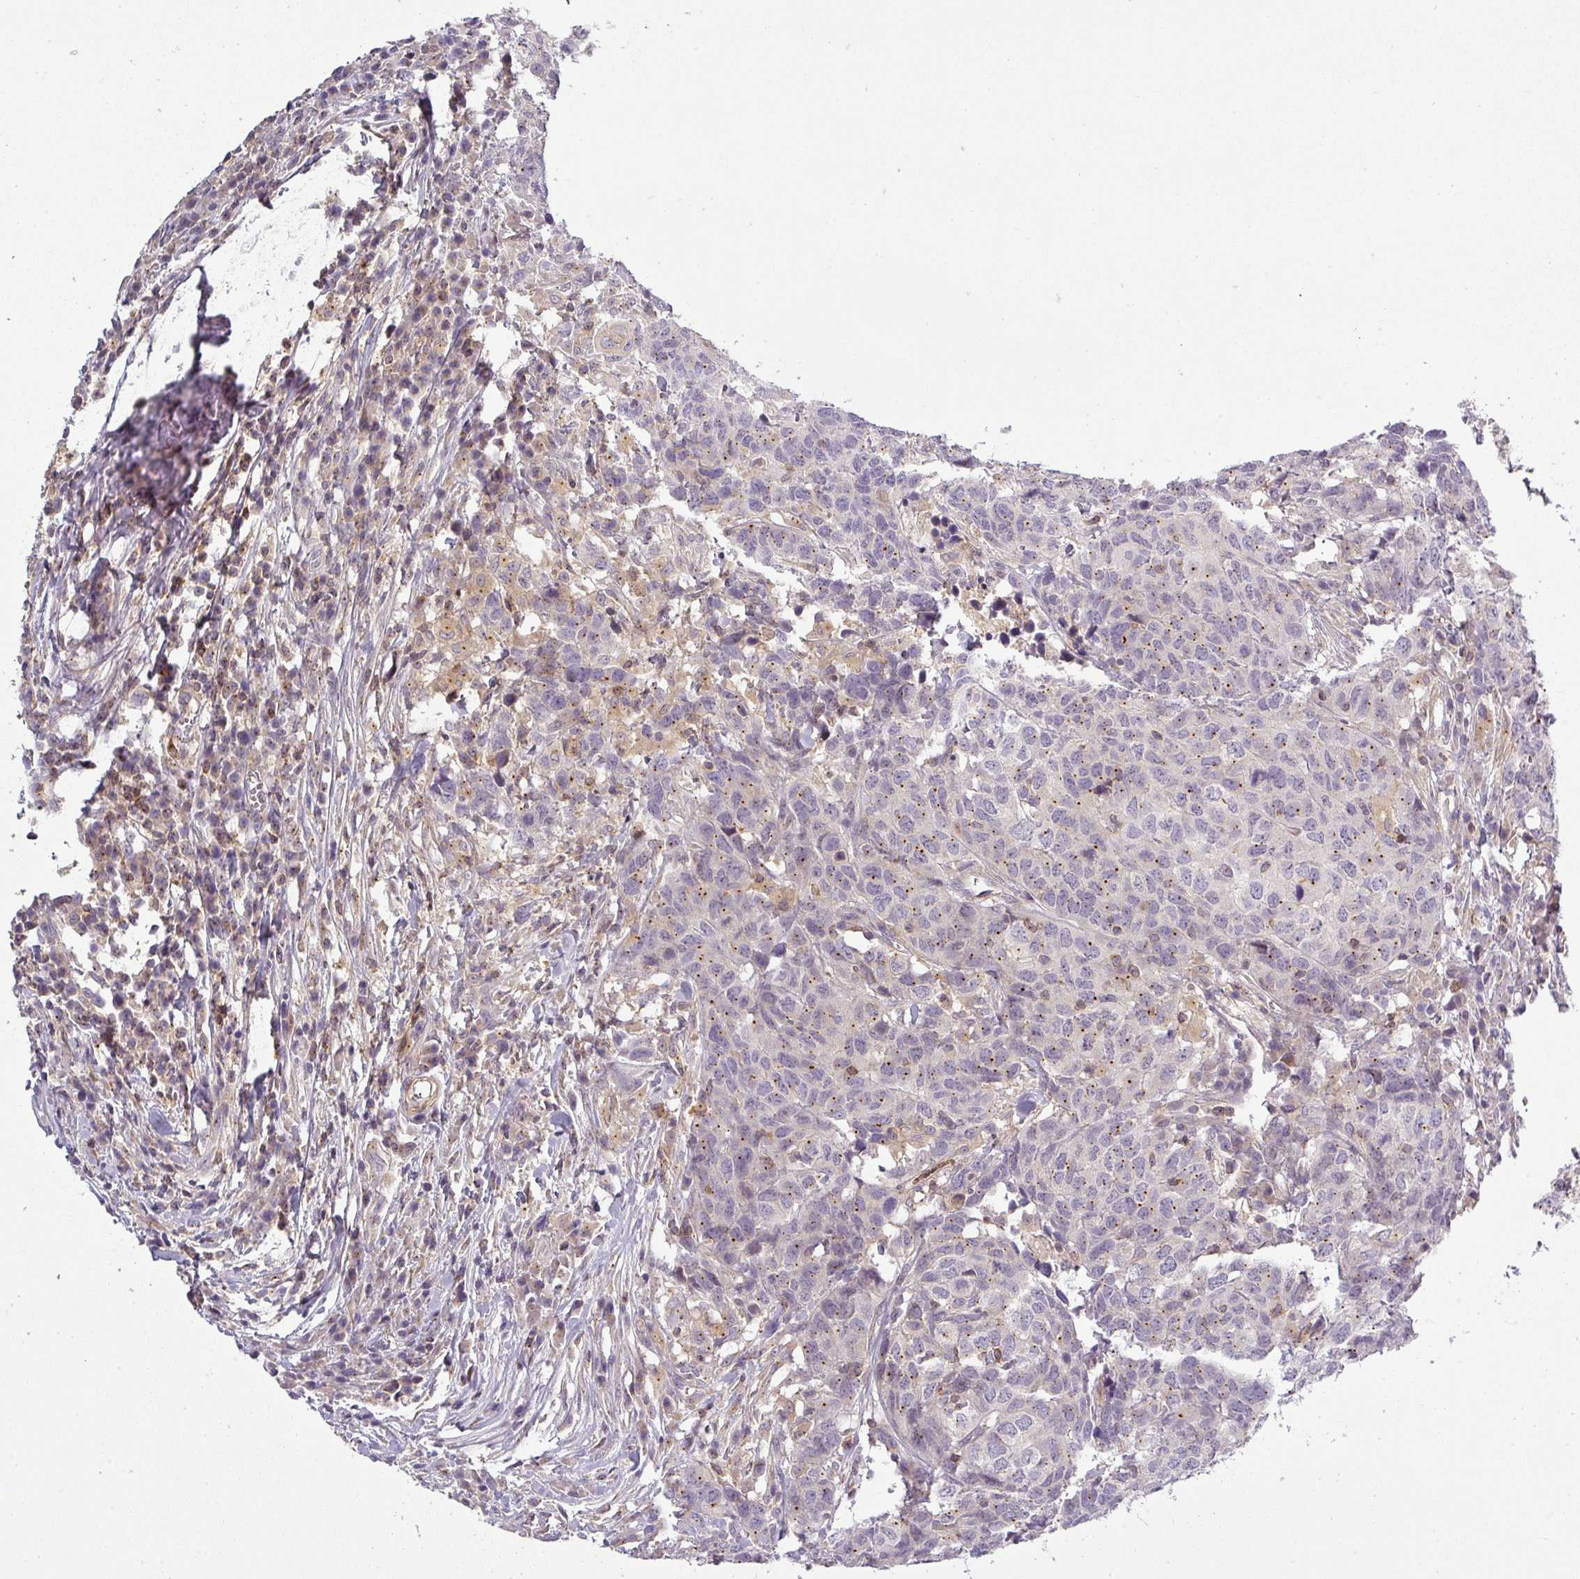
{"staining": {"intensity": "negative", "quantity": "none", "location": "none"}, "tissue": "head and neck cancer", "cell_type": "Tumor cells", "image_type": "cancer", "snomed": [{"axis": "morphology", "description": "Normal tissue, NOS"}, {"axis": "morphology", "description": "Squamous cell carcinoma, NOS"}, {"axis": "topography", "description": "Skeletal muscle"}, {"axis": "topography", "description": "Vascular tissue"}, {"axis": "topography", "description": "Peripheral nerve tissue"}, {"axis": "topography", "description": "Head-Neck"}], "caption": "IHC image of squamous cell carcinoma (head and neck) stained for a protein (brown), which displays no staining in tumor cells. (DAB (3,3'-diaminobenzidine) immunohistochemistry with hematoxylin counter stain).", "gene": "NIN", "patient": {"sex": "male", "age": 66}}